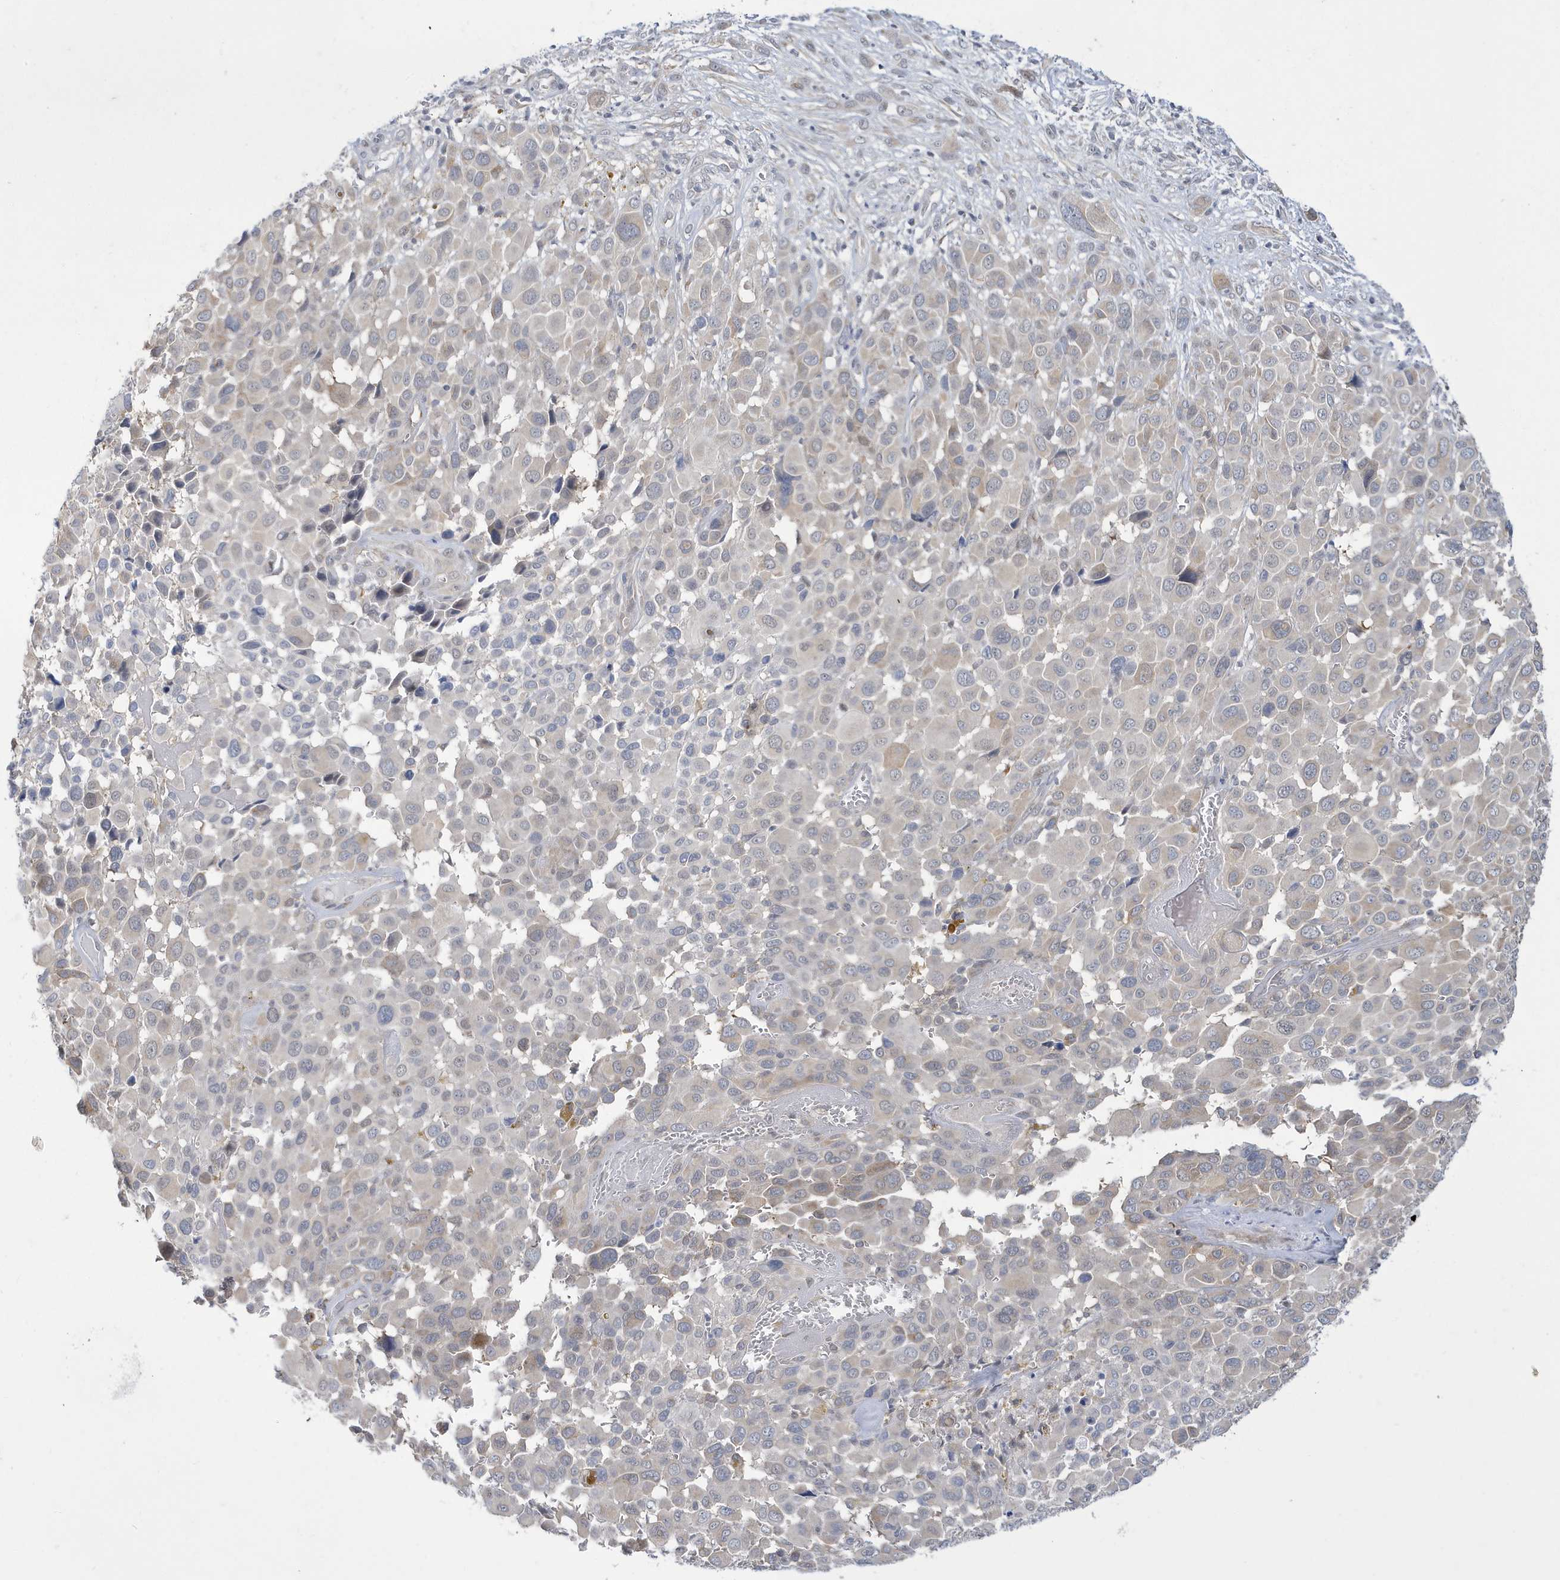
{"staining": {"intensity": "moderate", "quantity": "<25%", "location": "cytoplasmic/membranous"}, "tissue": "melanoma", "cell_type": "Tumor cells", "image_type": "cancer", "snomed": [{"axis": "morphology", "description": "Malignant melanoma, NOS"}, {"axis": "topography", "description": "Skin of trunk"}], "caption": "A brown stain shows moderate cytoplasmic/membranous positivity of a protein in human melanoma tumor cells. (IHC, brightfield microscopy, high magnification).", "gene": "ZNF654", "patient": {"sex": "male", "age": 71}}